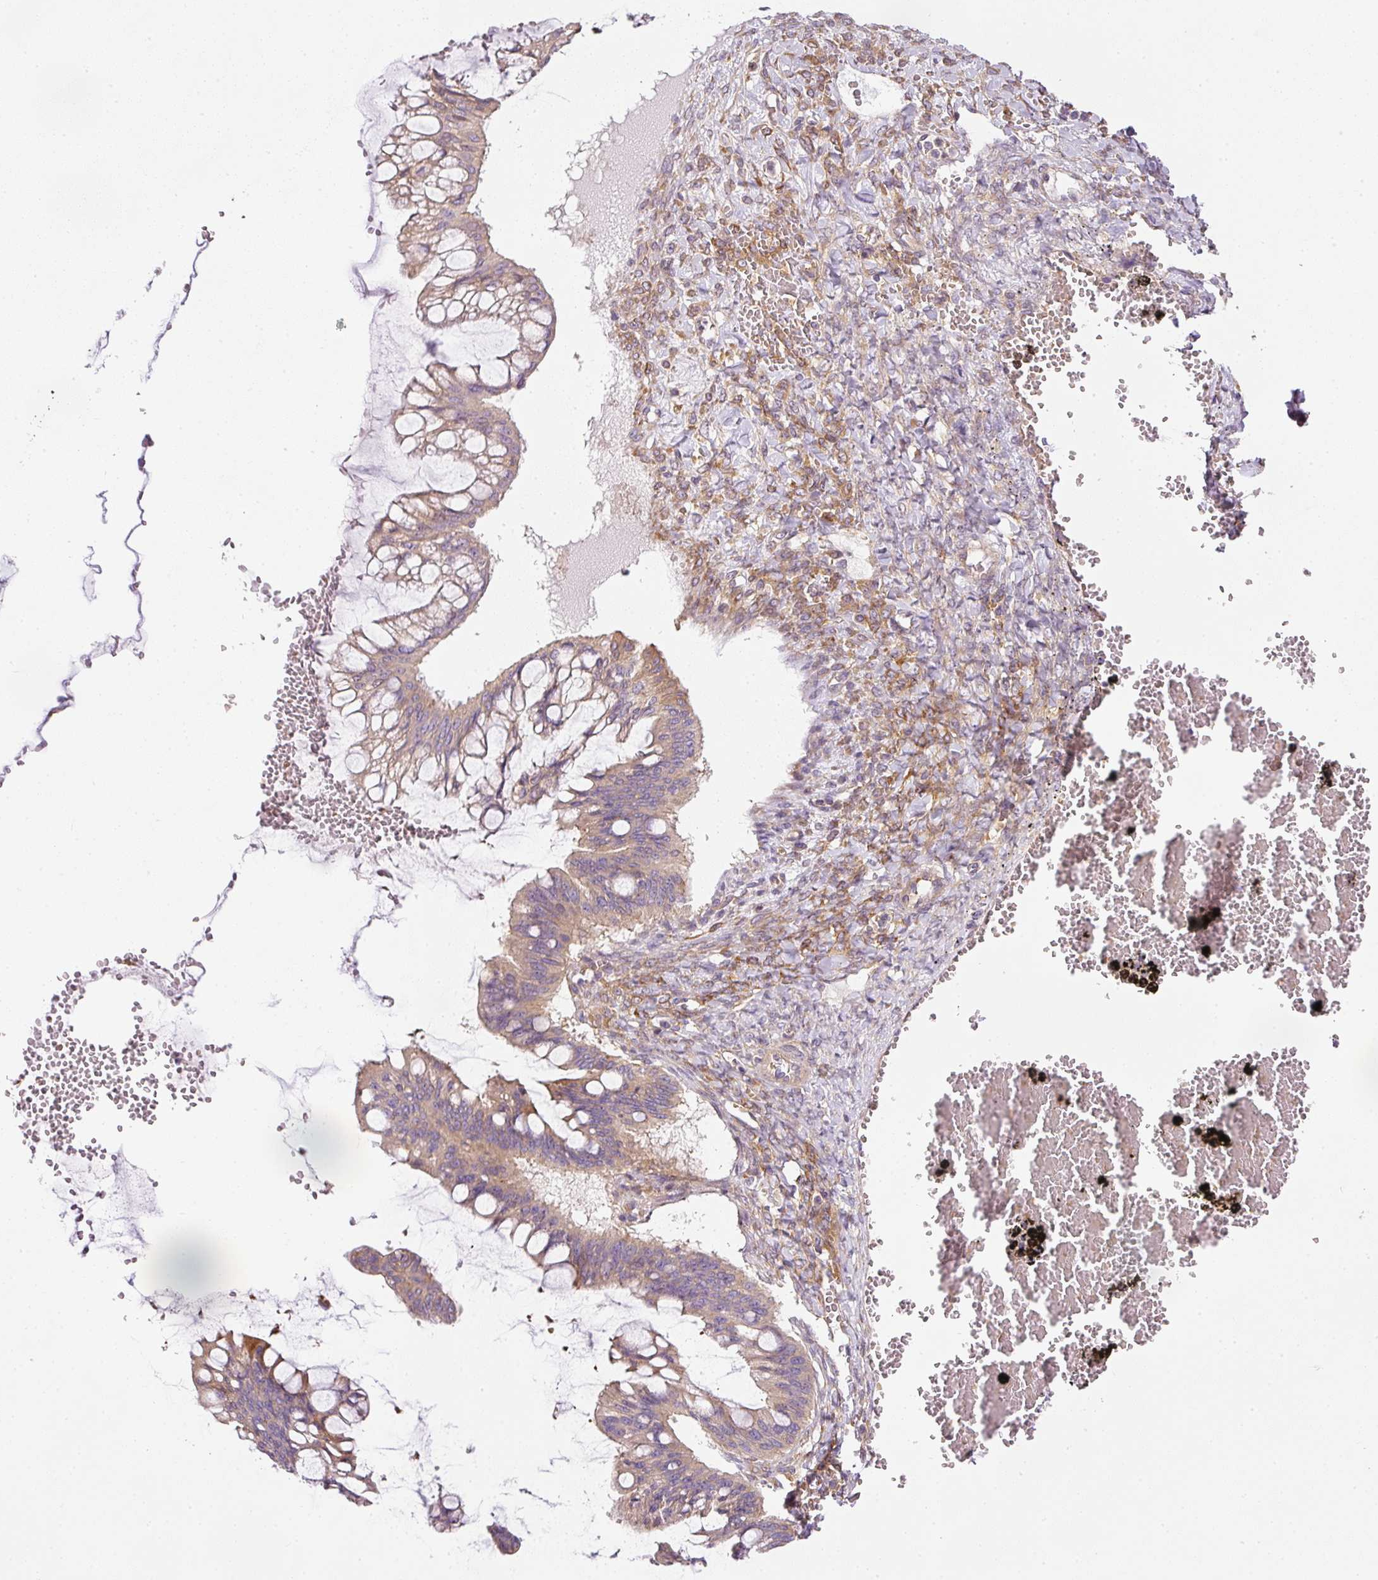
{"staining": {"intensity": "weak", "quantity": "25%-75%", "location": "cytoplasmic/membranous"}, "tissue": "ovarian cancer", "cell_type": "Tumor cells", "image_type": "cancer", "snomed": [{"axis": "morphology", "description": "Cystadenocarcinoma, mucinous, NOS"}, {"axis": "topography", "description": "Ovary"}], "caption": "The micrograph exhibits staining of ovarian cancer, revealing weak cytoplasmic/membranous protein positivity (brown color) within tumor cells.", "gene": "TBC1D2B", "patient": {"sex": "female", "age": 73}}